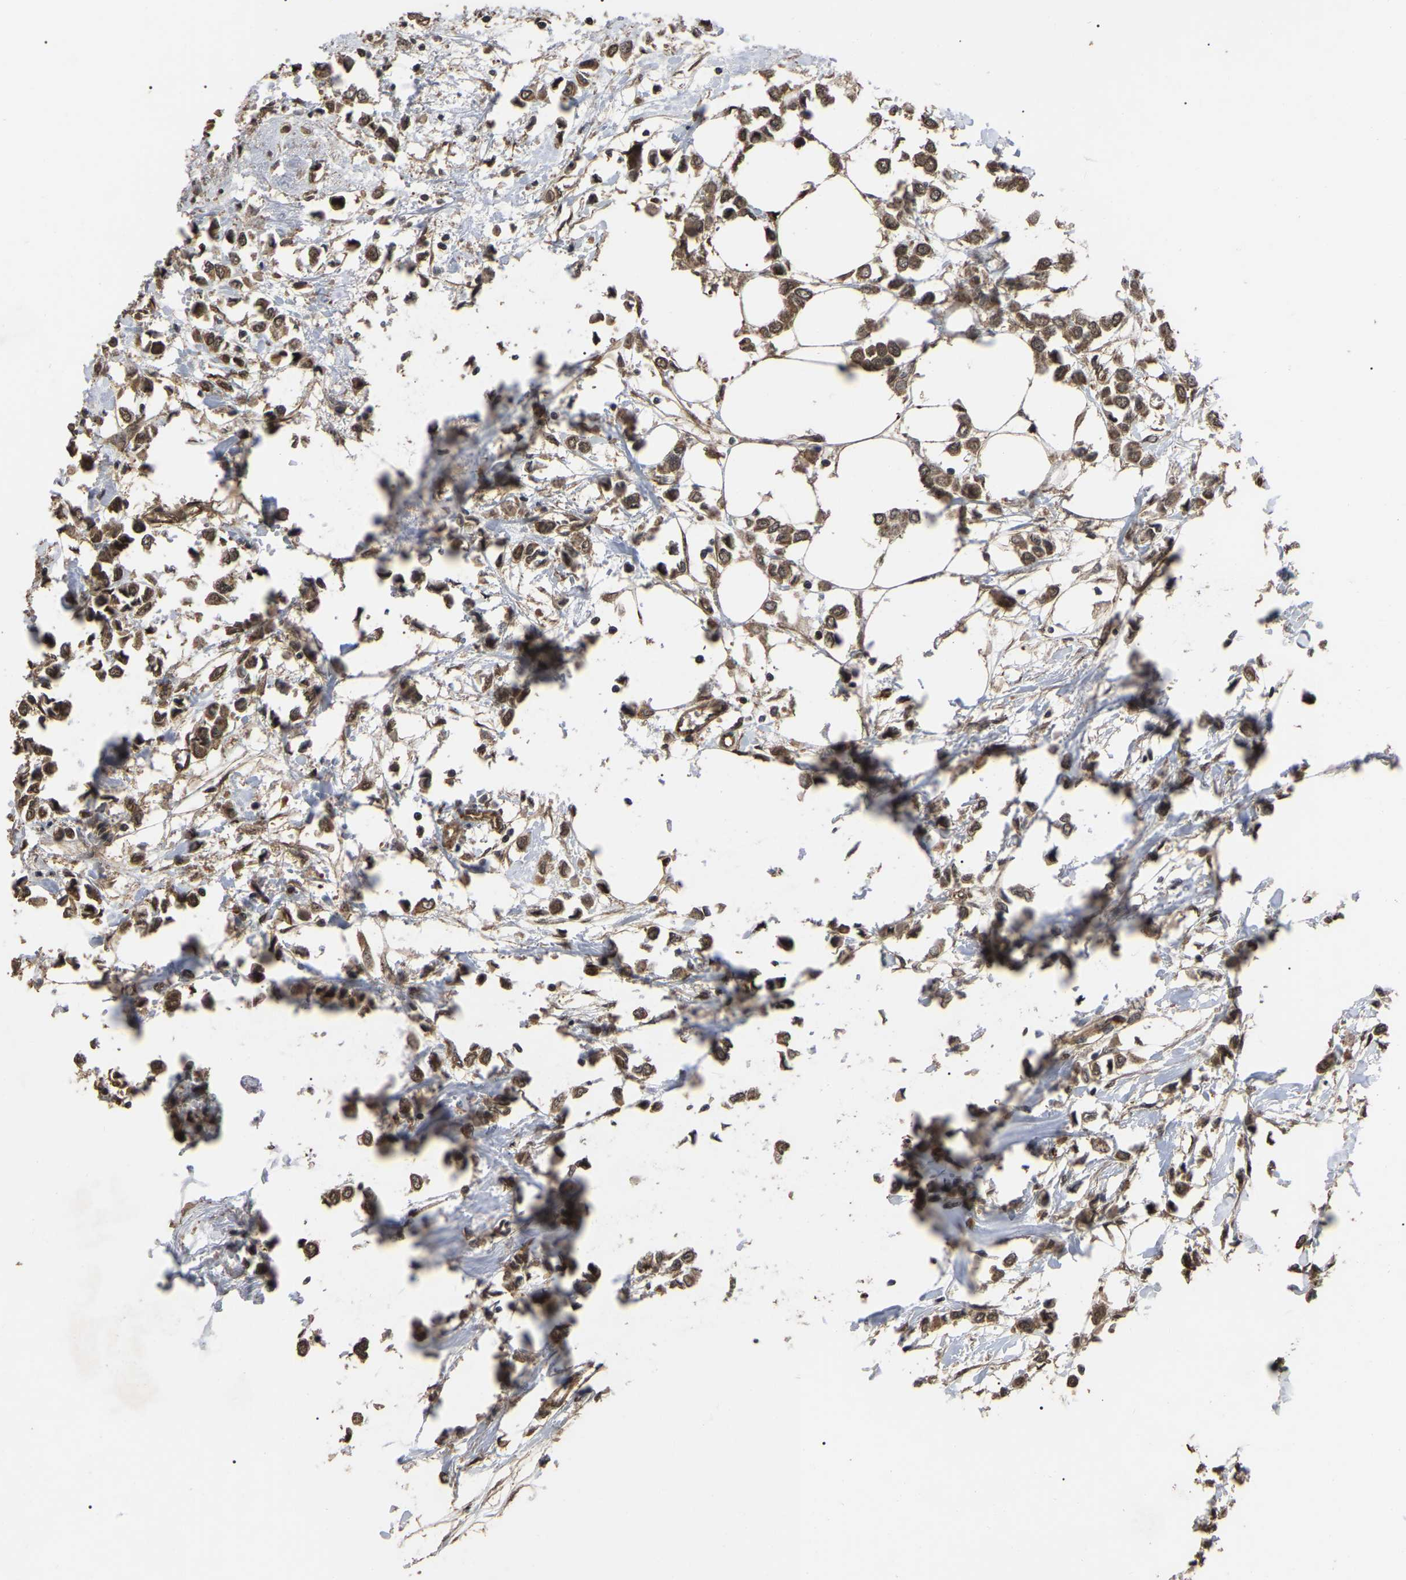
{"staining": {"intensity": "moderate", "quantity": ">75%", "location": "cytoplasmic/membranous"}, "tissue": "breast cancer", "cell_type": "Tumor cells", "image_type": "cancer", "snomed": [{"axis": "morphology", "description": "Lobular carcinoma"}, {"axis": "topography", "description": "Breast"}], "caption": "Immunohistochemical staining of human breast cancer reveals moderate cytoplasmic/membranous protein expression in about >75% of tumor cells.", "gene": "FAM161B", "patient": {"sex": "female", "age": 51}}